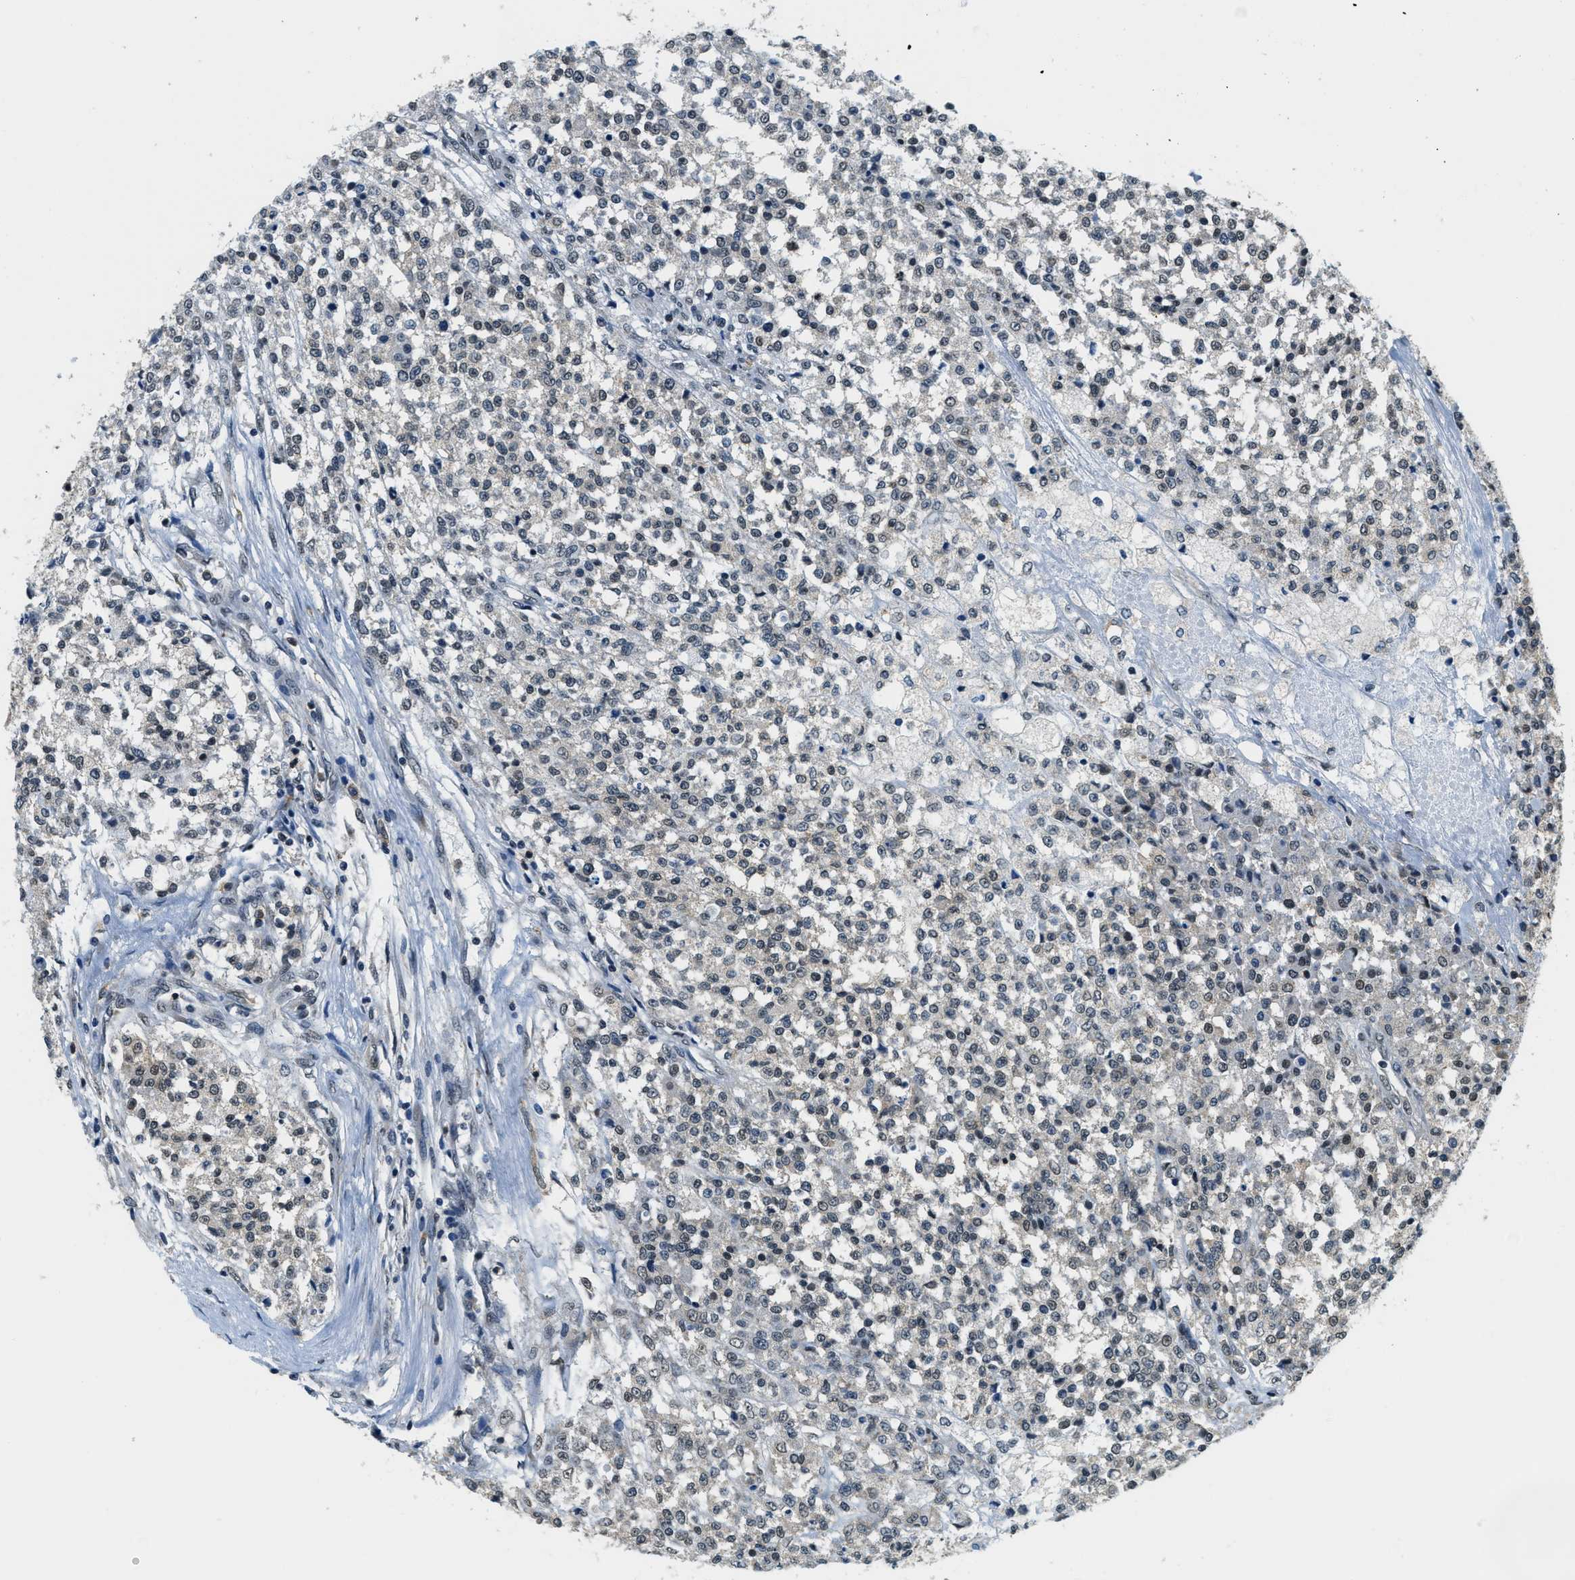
{"staining": {"intensity": "negative", "quantity": "none", "location": "none"}, "tissue": "testis cancer", "cell_type": "Tumor cells", "image_type": "cancer", "snomed": [{"axis": "morphology", "description": "Seminoma, NOS"}, {"axis": "topography", "description": "Testis"}], "caption": "This histopathology image is of testis seminoma stained with immunohistochemistry to label a protein in brown with the nuclei are counter-stained blue. There is no staining in tumor cells.", "gene": "RAB11FIP1", "patient": {"sex": "male", "age": 59}}